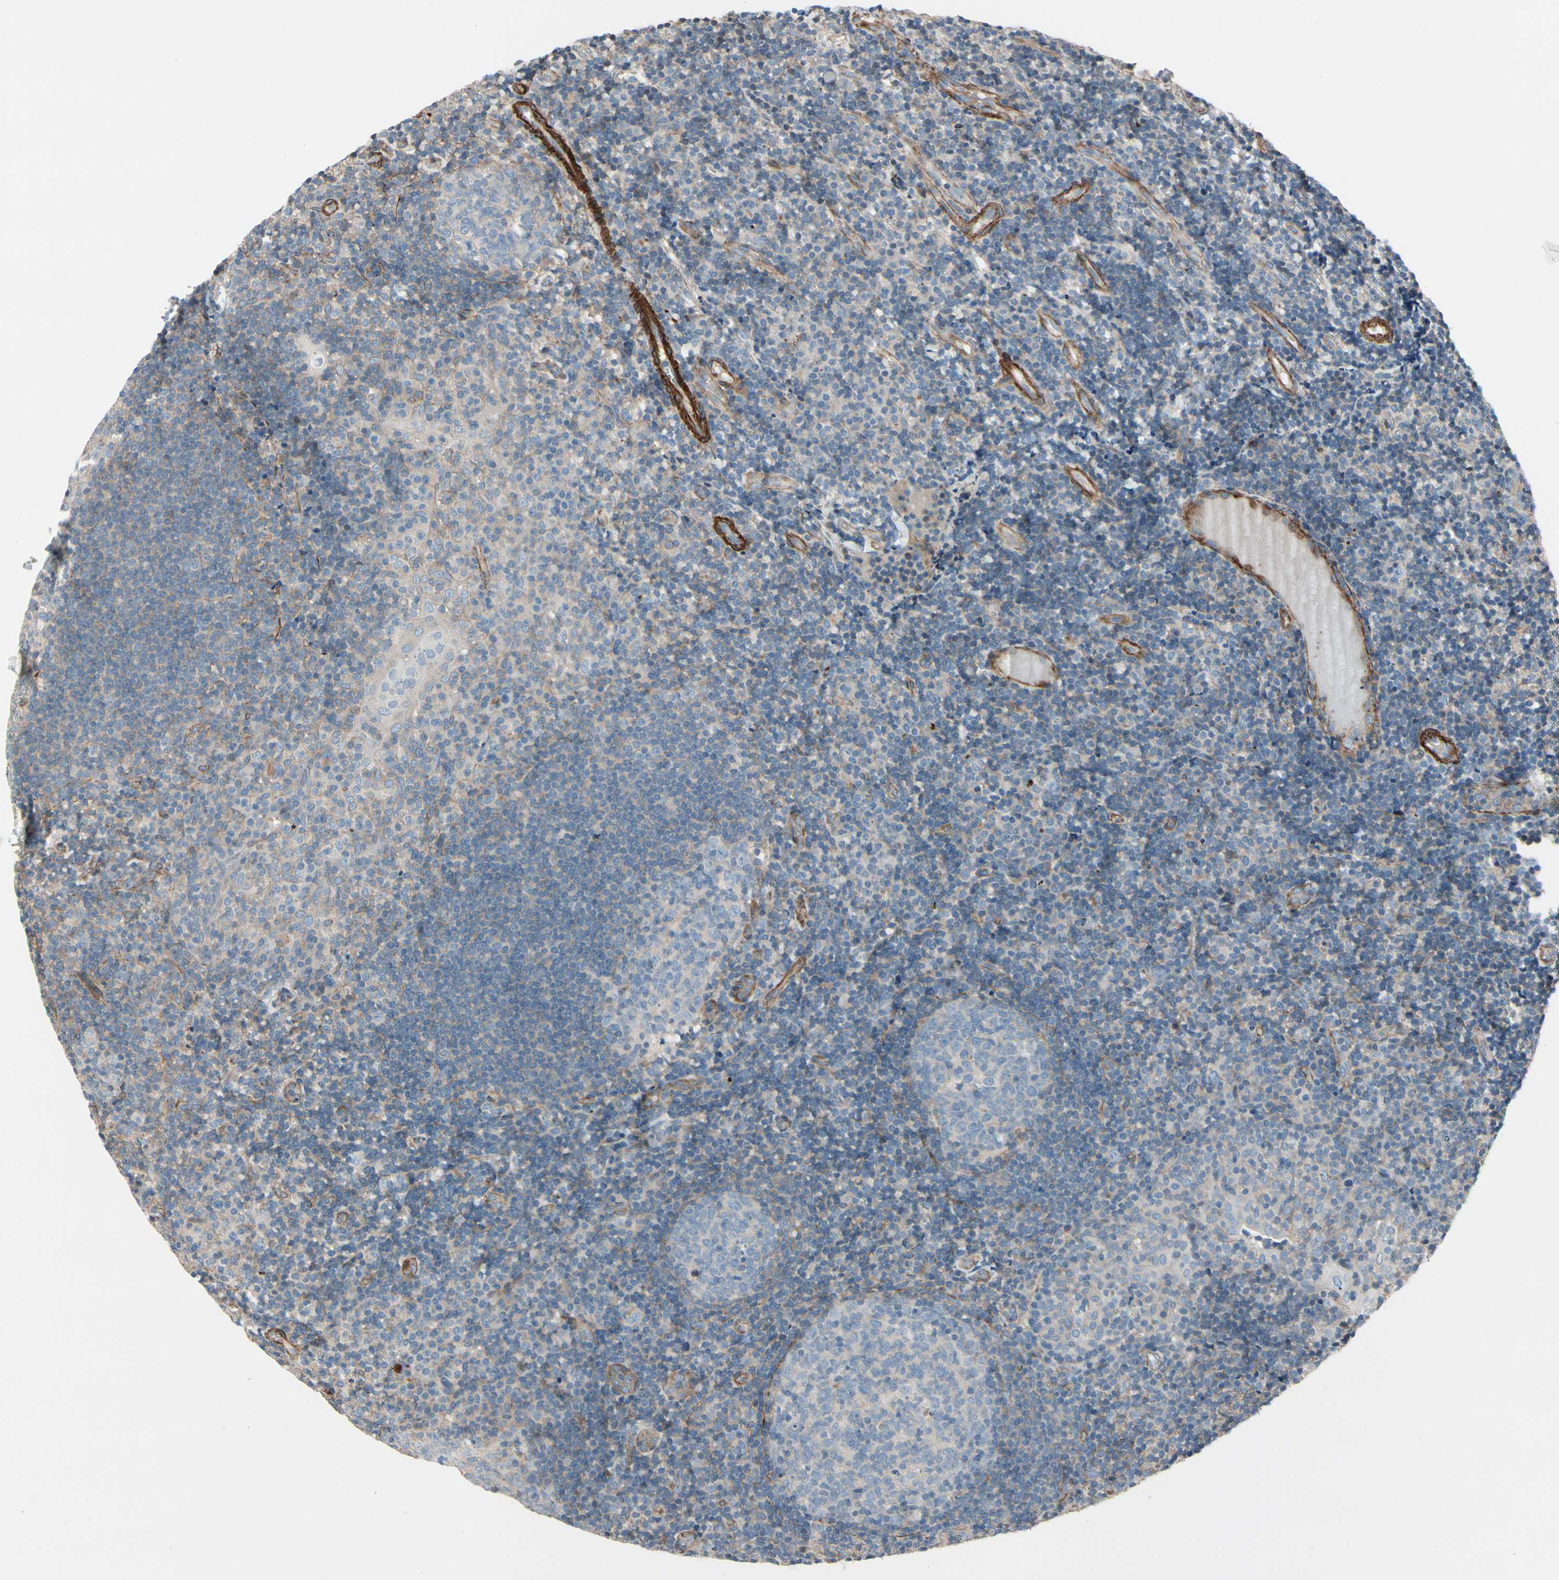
{"staining": {"intensity": "negative", "quantity": "none", "location": "none"}, "tissue": "tonsil", "cell_type": "Germinal center cells", "image_type": "normal", "snomed": [{"axis": "morphology", "description": "Normal tissue, NOS"}, {"axis": "topography", "description": "Tonsil"}], "caption": "Protein analysis of unremarkable tonsil reveals no significant expression in germinal center cells. (Stains: DAB immunohistochemistry with hematoxylin counter stain, Microscopy: brightfield microscopy at high magnification).", "gene": "TPM1", "patient": {"sex": "female", "age": 40}}